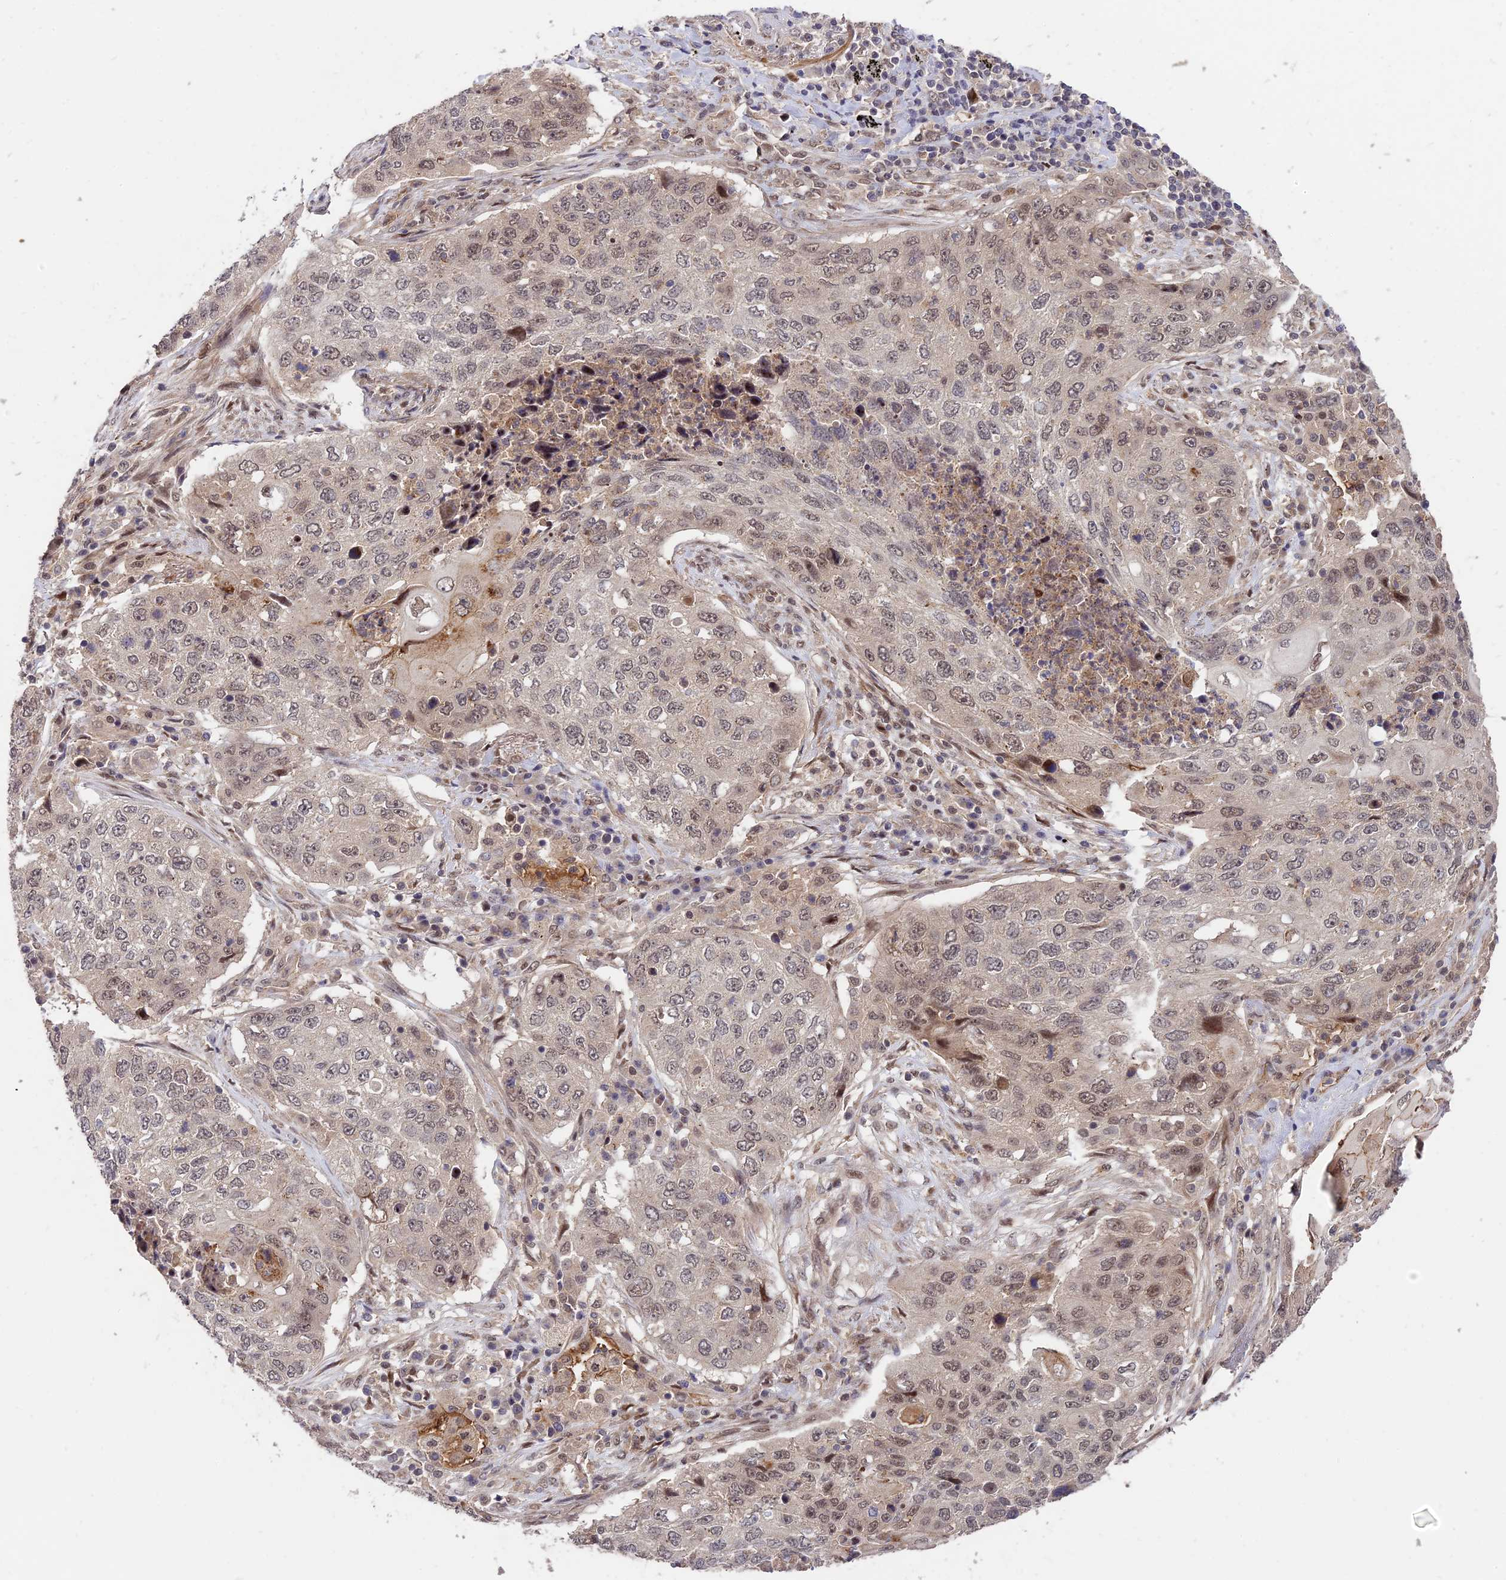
{"staining": {"intensity": "weak", "quantity": ">75%", "location": "nuclear"}, "tissue": "lung cancer", "cell_type": "Tumor cells", "image_type": "cancer", "snomed": [{"axis": "morphology", "description": "Squamous cell carcinoma, NOS"}, {"axis": "topography", "description": "Lung"}], "caption": "An IHC photomicrograph of tumor tissue is shown. Protein staining in brown labels weak nuclear positivity in lung cancer within tumor cells.", "gene": "ZNF85", "patient": {"sex": "female", "age": 63}}